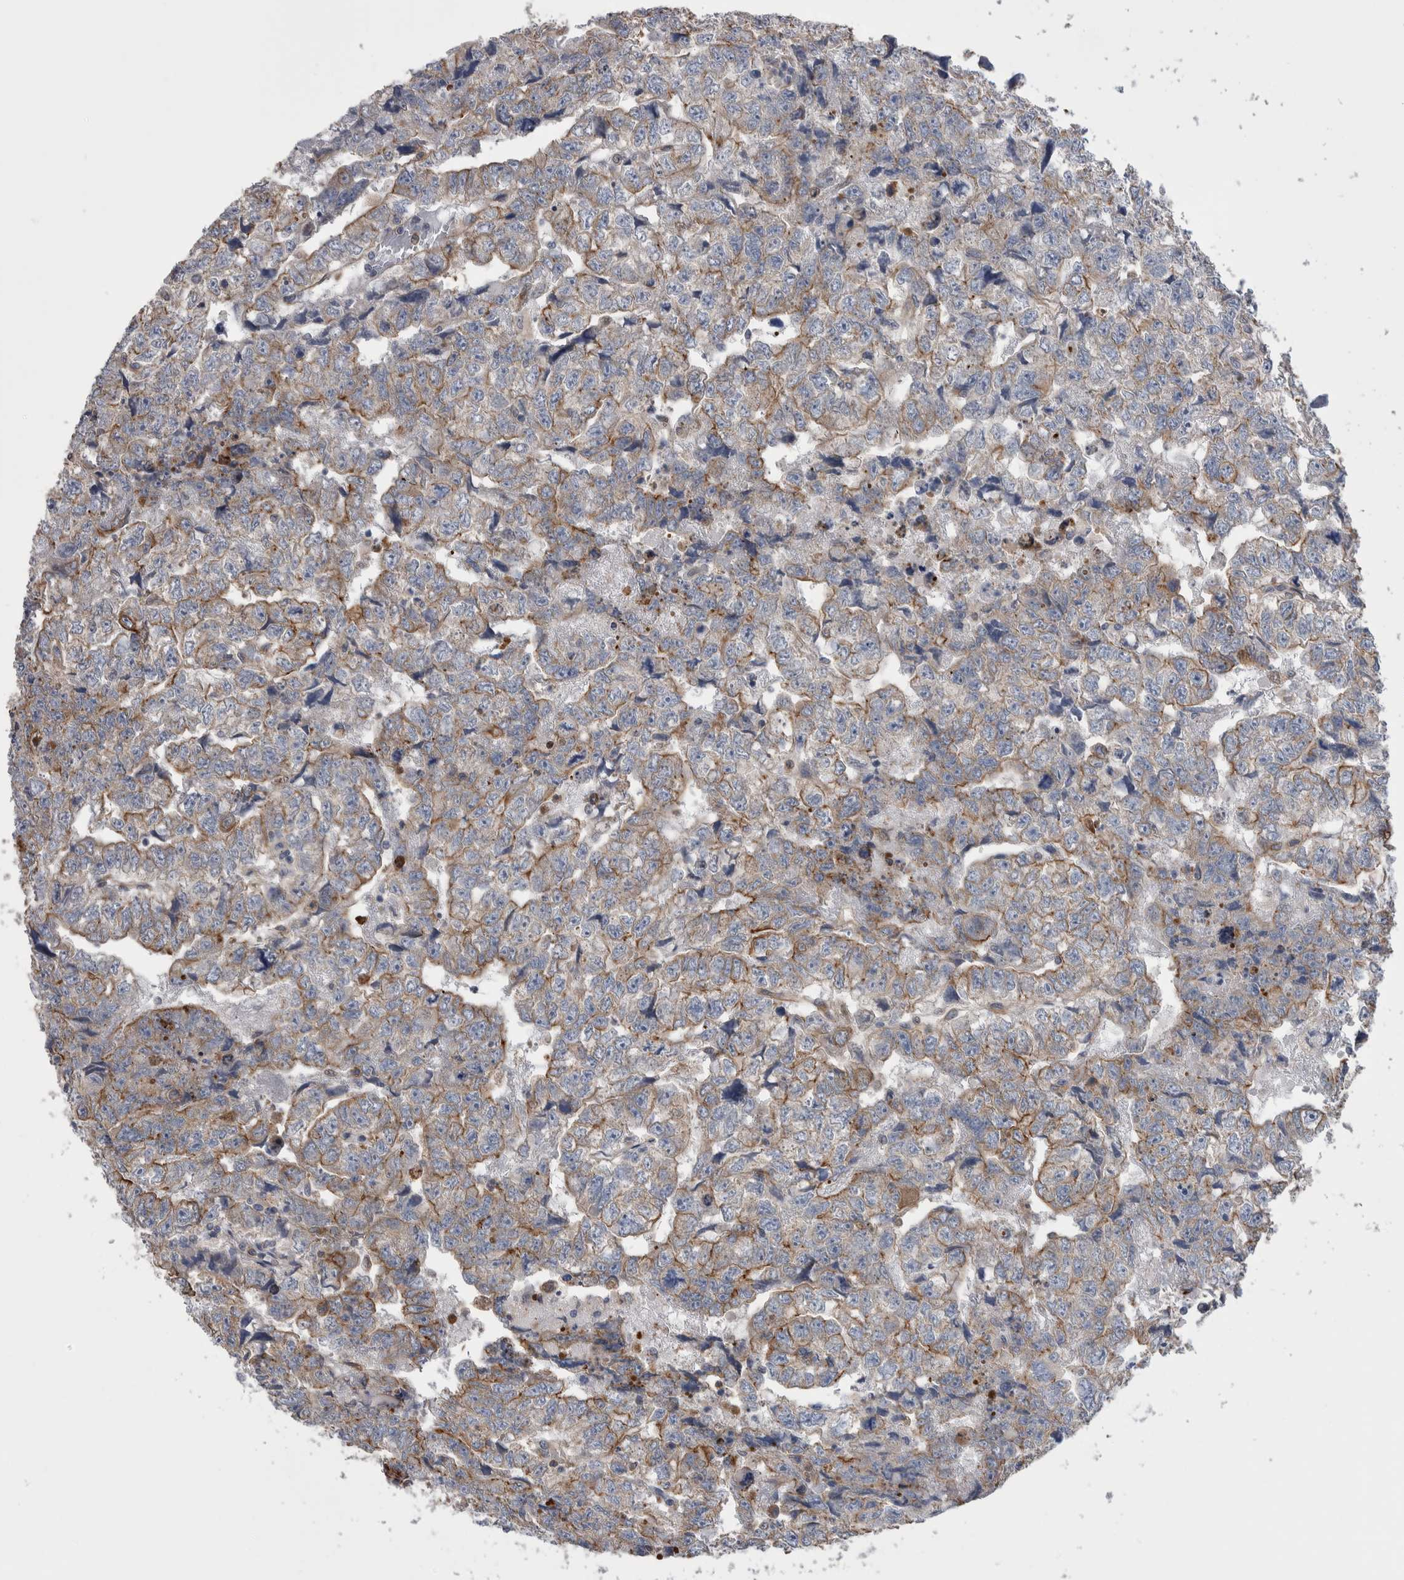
{"staining": {"intensity": "moderate", "quantity": "25%-75%", "location": "cytoplasmic/membranous"}, "tissue": "testis cancer", "cell_type": "Tumor cells", "image_type": "cancer", "snomed": [{"axis": "morphology", "description": "Carcinoma, Embryonal, NOS"}, {"axis": "topography", "description": "Testis"}], "caption": "IHC image of testis cancer stained for a protein (brown), which demonstrates medium levels of moderate cytoplasmic/membranous positivity in about 25%-75% of tumor cells.", "gene": "KIF12", "patient": {"sex": "male", "age": 36}}